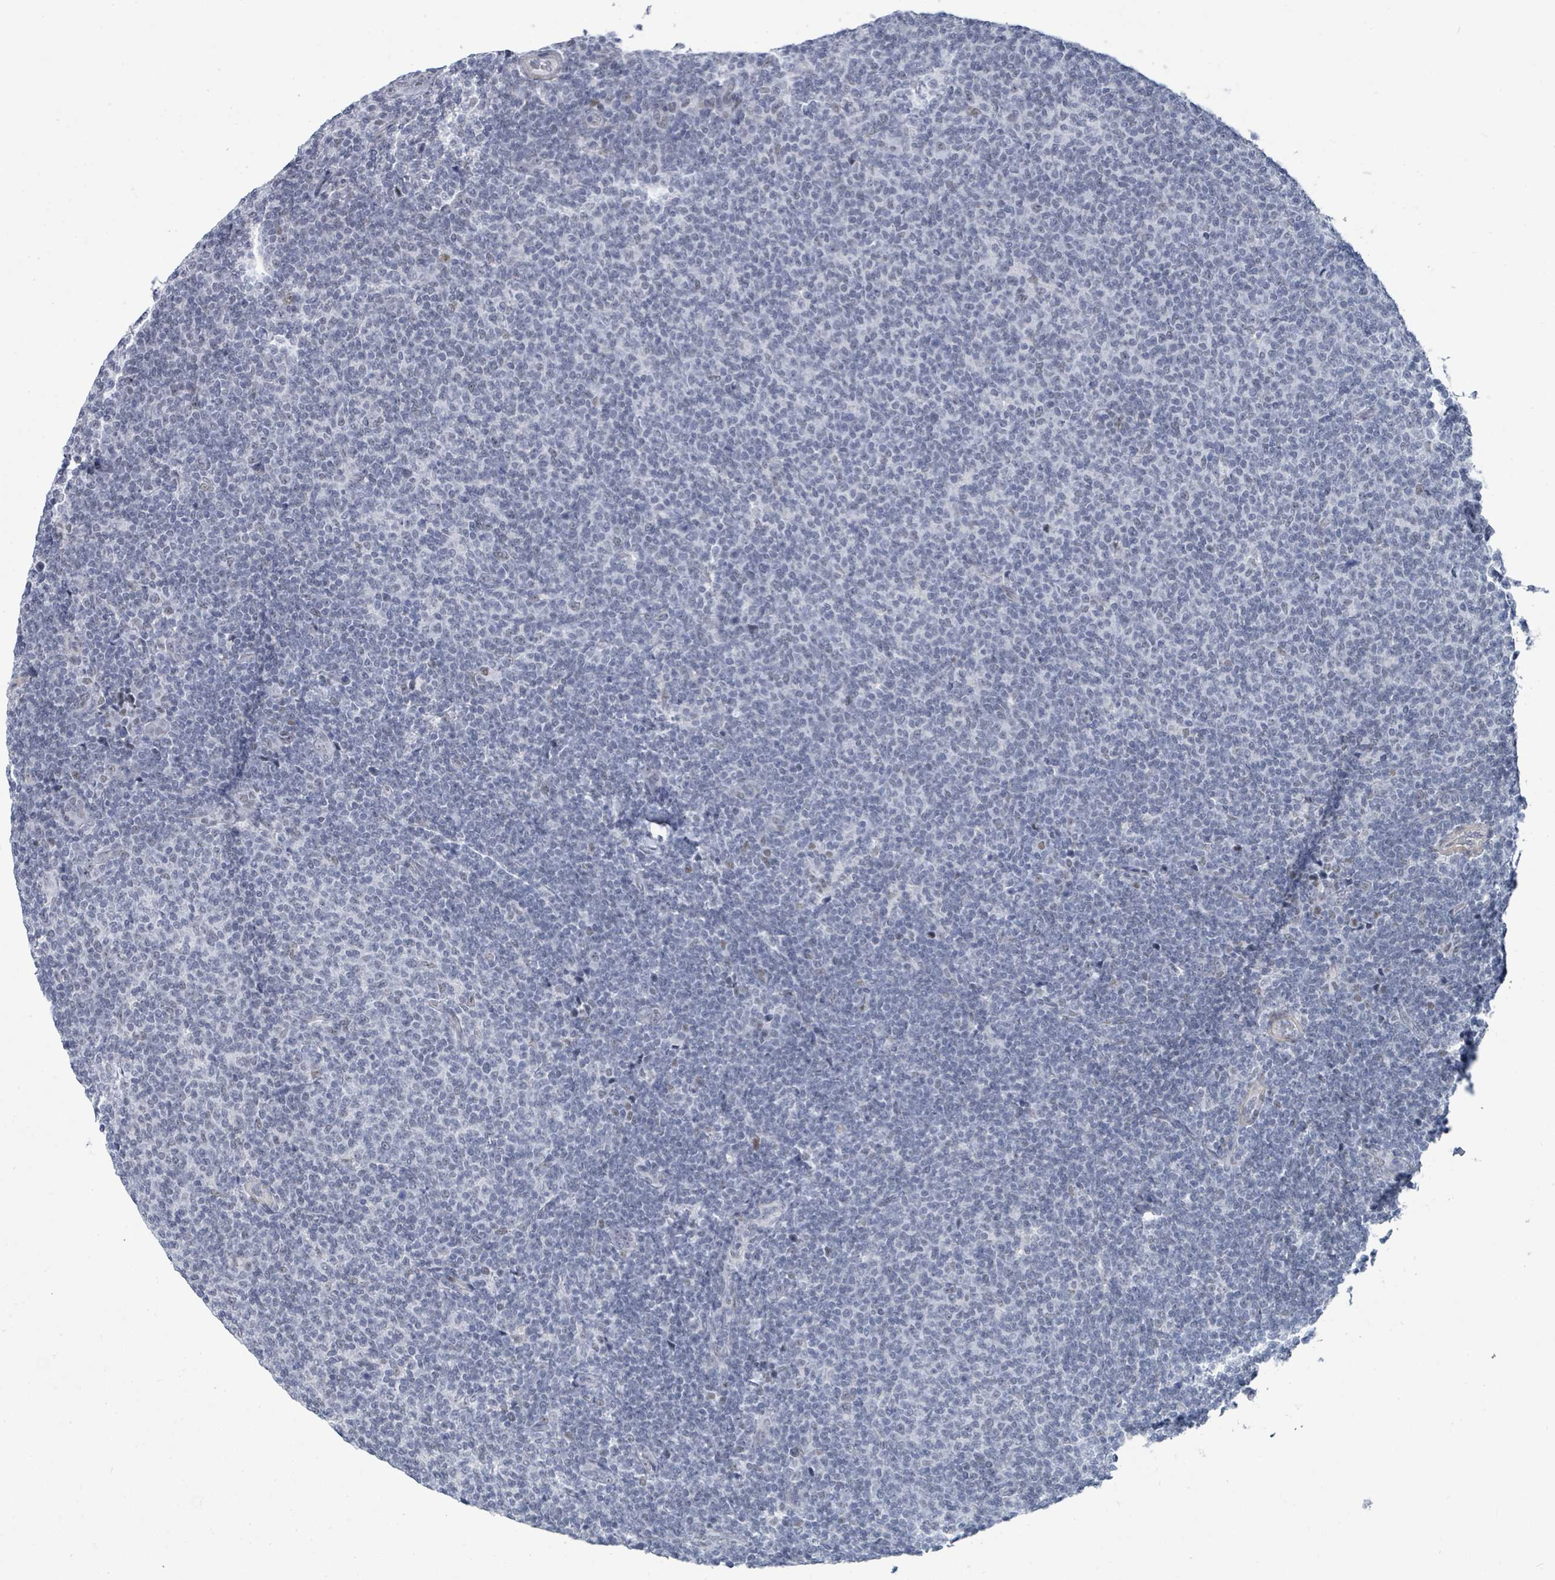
{"staining": {"intensity": "negative", "quantity": "none", "location": "none"}, "tissue": "lymphoma", "cell_type": "Tumor cells", "image_type": "cancer", "snomed": [{"axis": "morphology", "description": "Malignant lymphoma, non-Hodgkin's type, Low grade"}, {"axis": "topography", "description": "Lymph node"}], "caption": "DAB (3,3'-diaminobenzidine) immunohistochemical staining of lymphoma reveals no significant expression in tumor cells.", "gene": "CT45A5", "patient": {"sex": "male", "age": 66}}